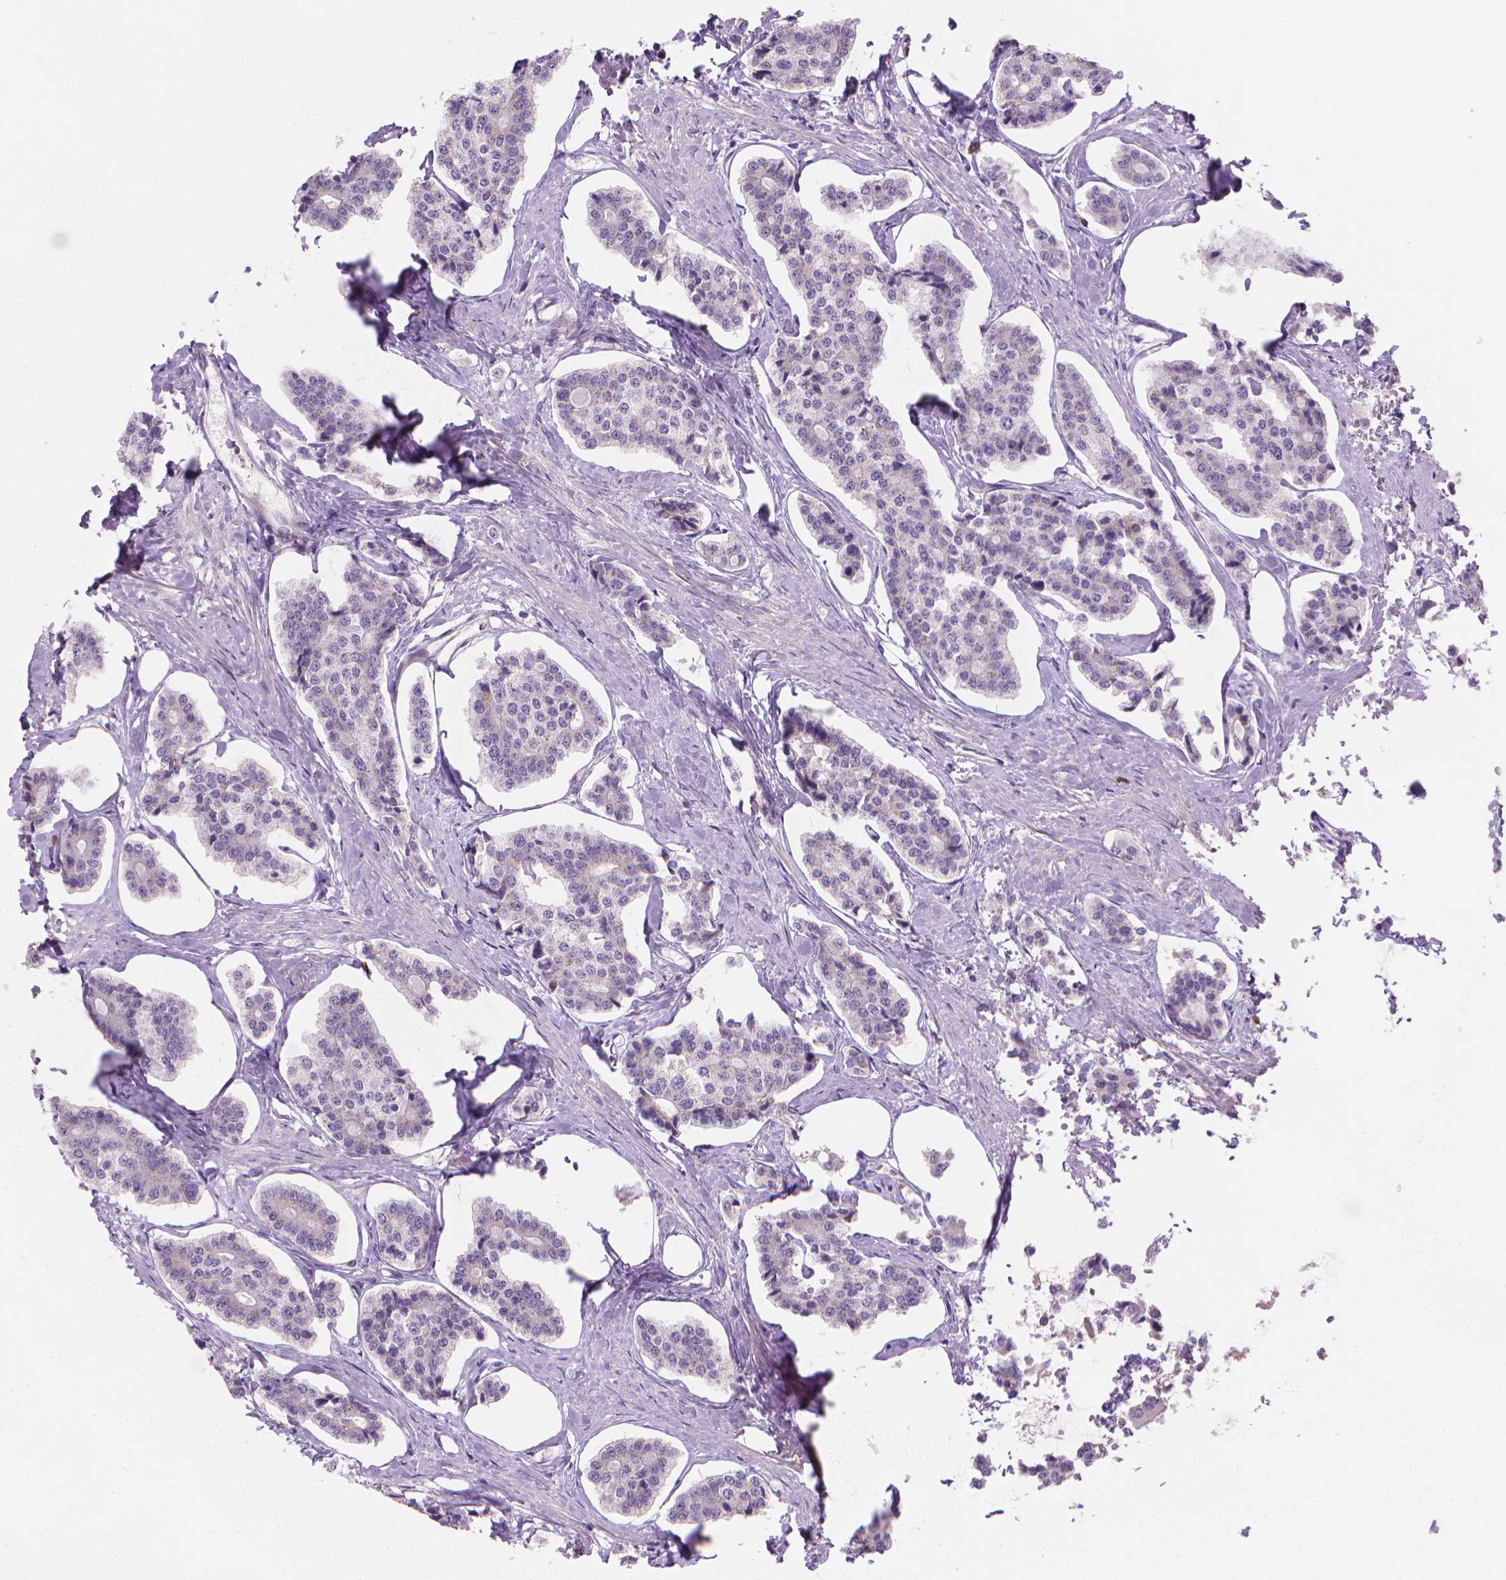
{"staining": {"intensity": "negative", "quantity": "none", "location": "none"}, "tissue": "carcinoid", "cell_type": "Tumor cells", "image_type": "cancer", "snomed": [{"axis": "morphology", "description": "Carcinoid, malignant, NOS"}, {"axis": "topography", "description": "Small intestine"}], "caption": "Immunohistochemistry of human carcinoid (malignant) exhibits no expression in tumor cells. (Stains: DAB (3,3'-diaminobenzidine) IHC with hematoxylin counter stain, Microscopy: brightfield microscopy at high magnification).", "gene": "GSDMA", "patient": {"sex": "female", "age": 65}}